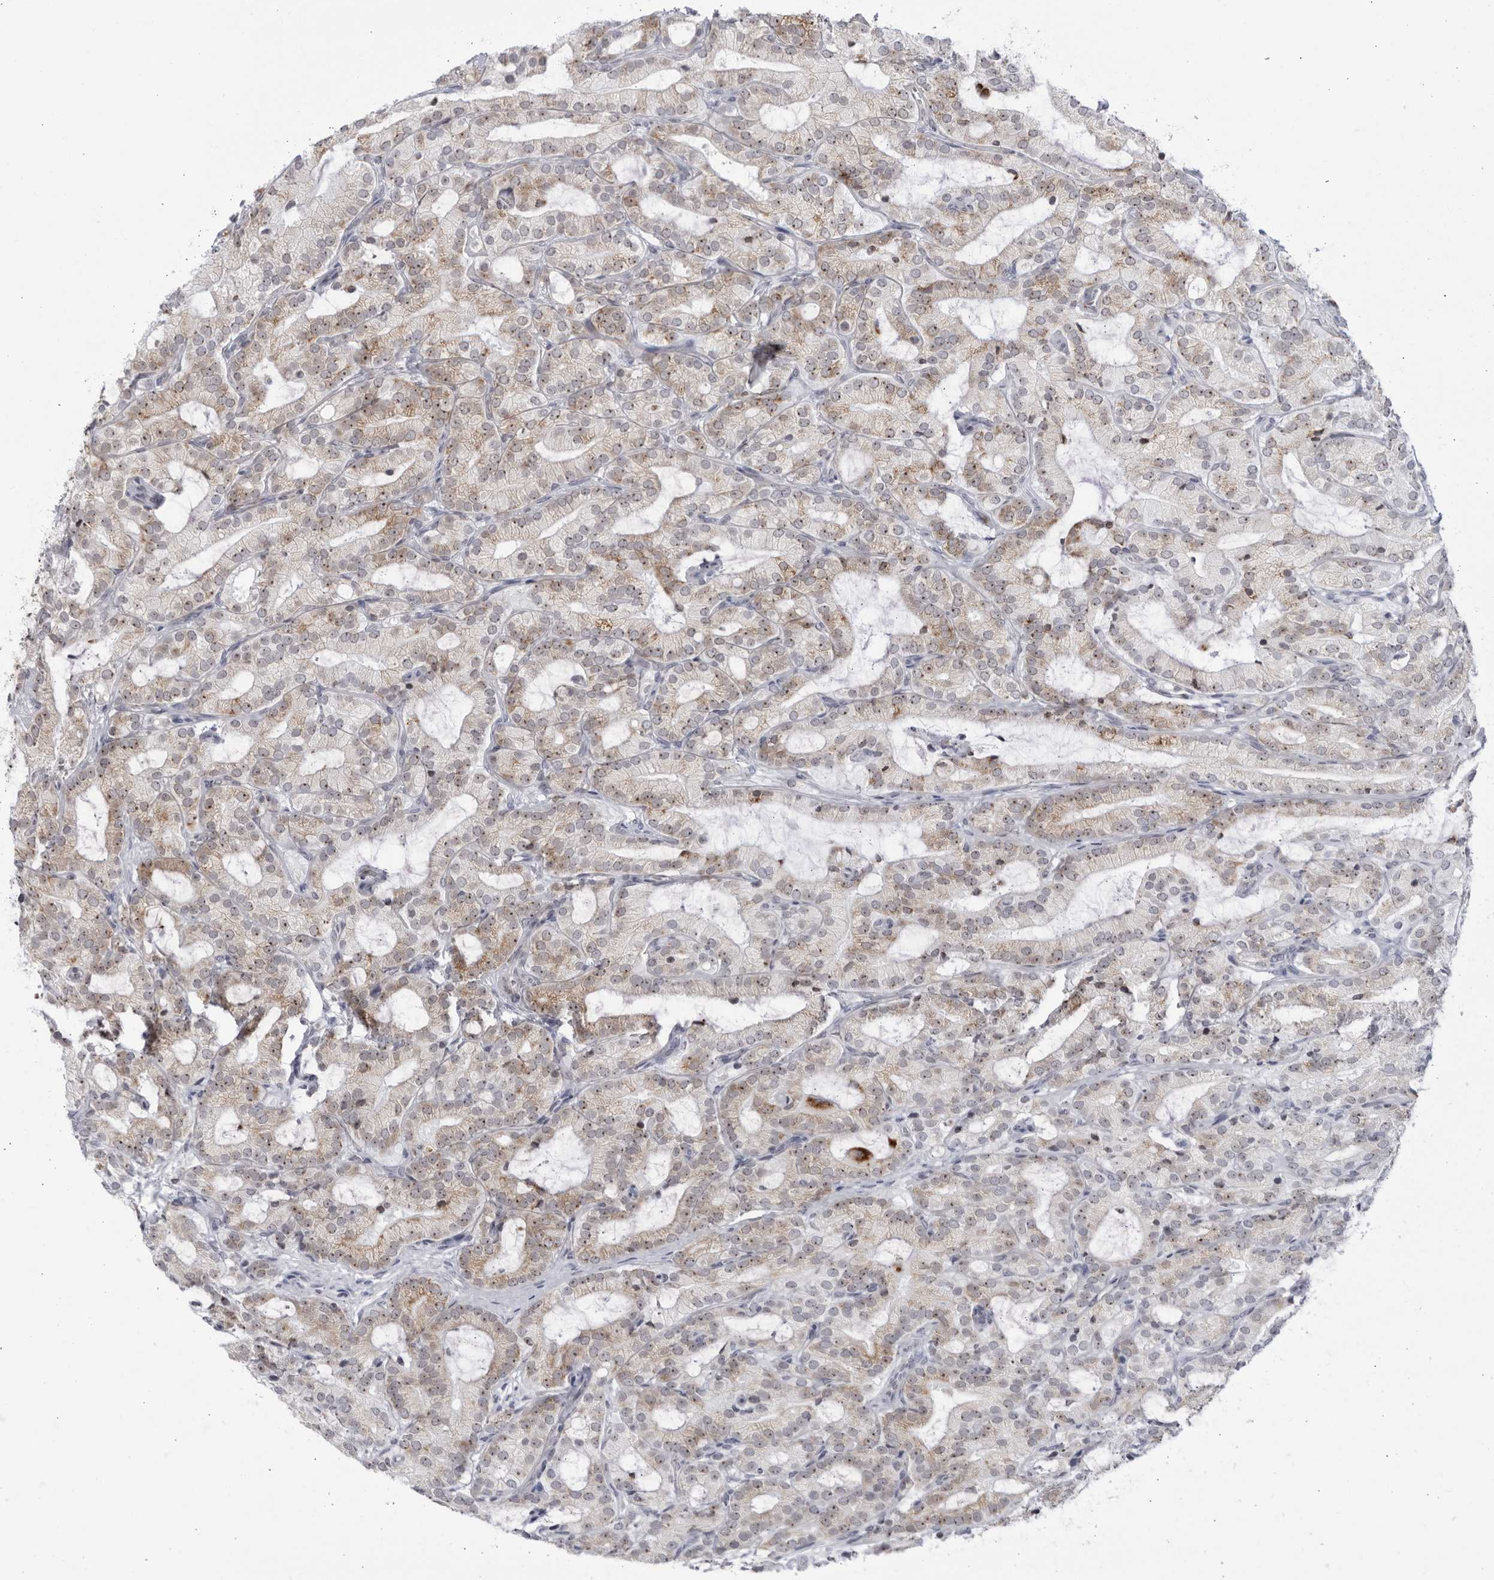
{"staining": {"intensity": "moderate", "quantity": ">75%", "location": "cytoplasmic/membranous,nuclear"}, "tissue": "prostate cancer", "cell_type": "Tumor cells", "image_type": "cancer", "snomed": [{"axis": "morphology", "description": "Adenocarcinoma, High grade"}, {"axis": "topography", "description": "Prostate"}], "caption": "Brown immunohistochemical staining in human adenocarcinoma (high-grade) (prostate) demonstrates moderate cytoplasmic/membranous and nuclear positivity in about >75% of tumor cells.", "gene": "RBM34", "patient": {"sex": "male", "age": 57}}